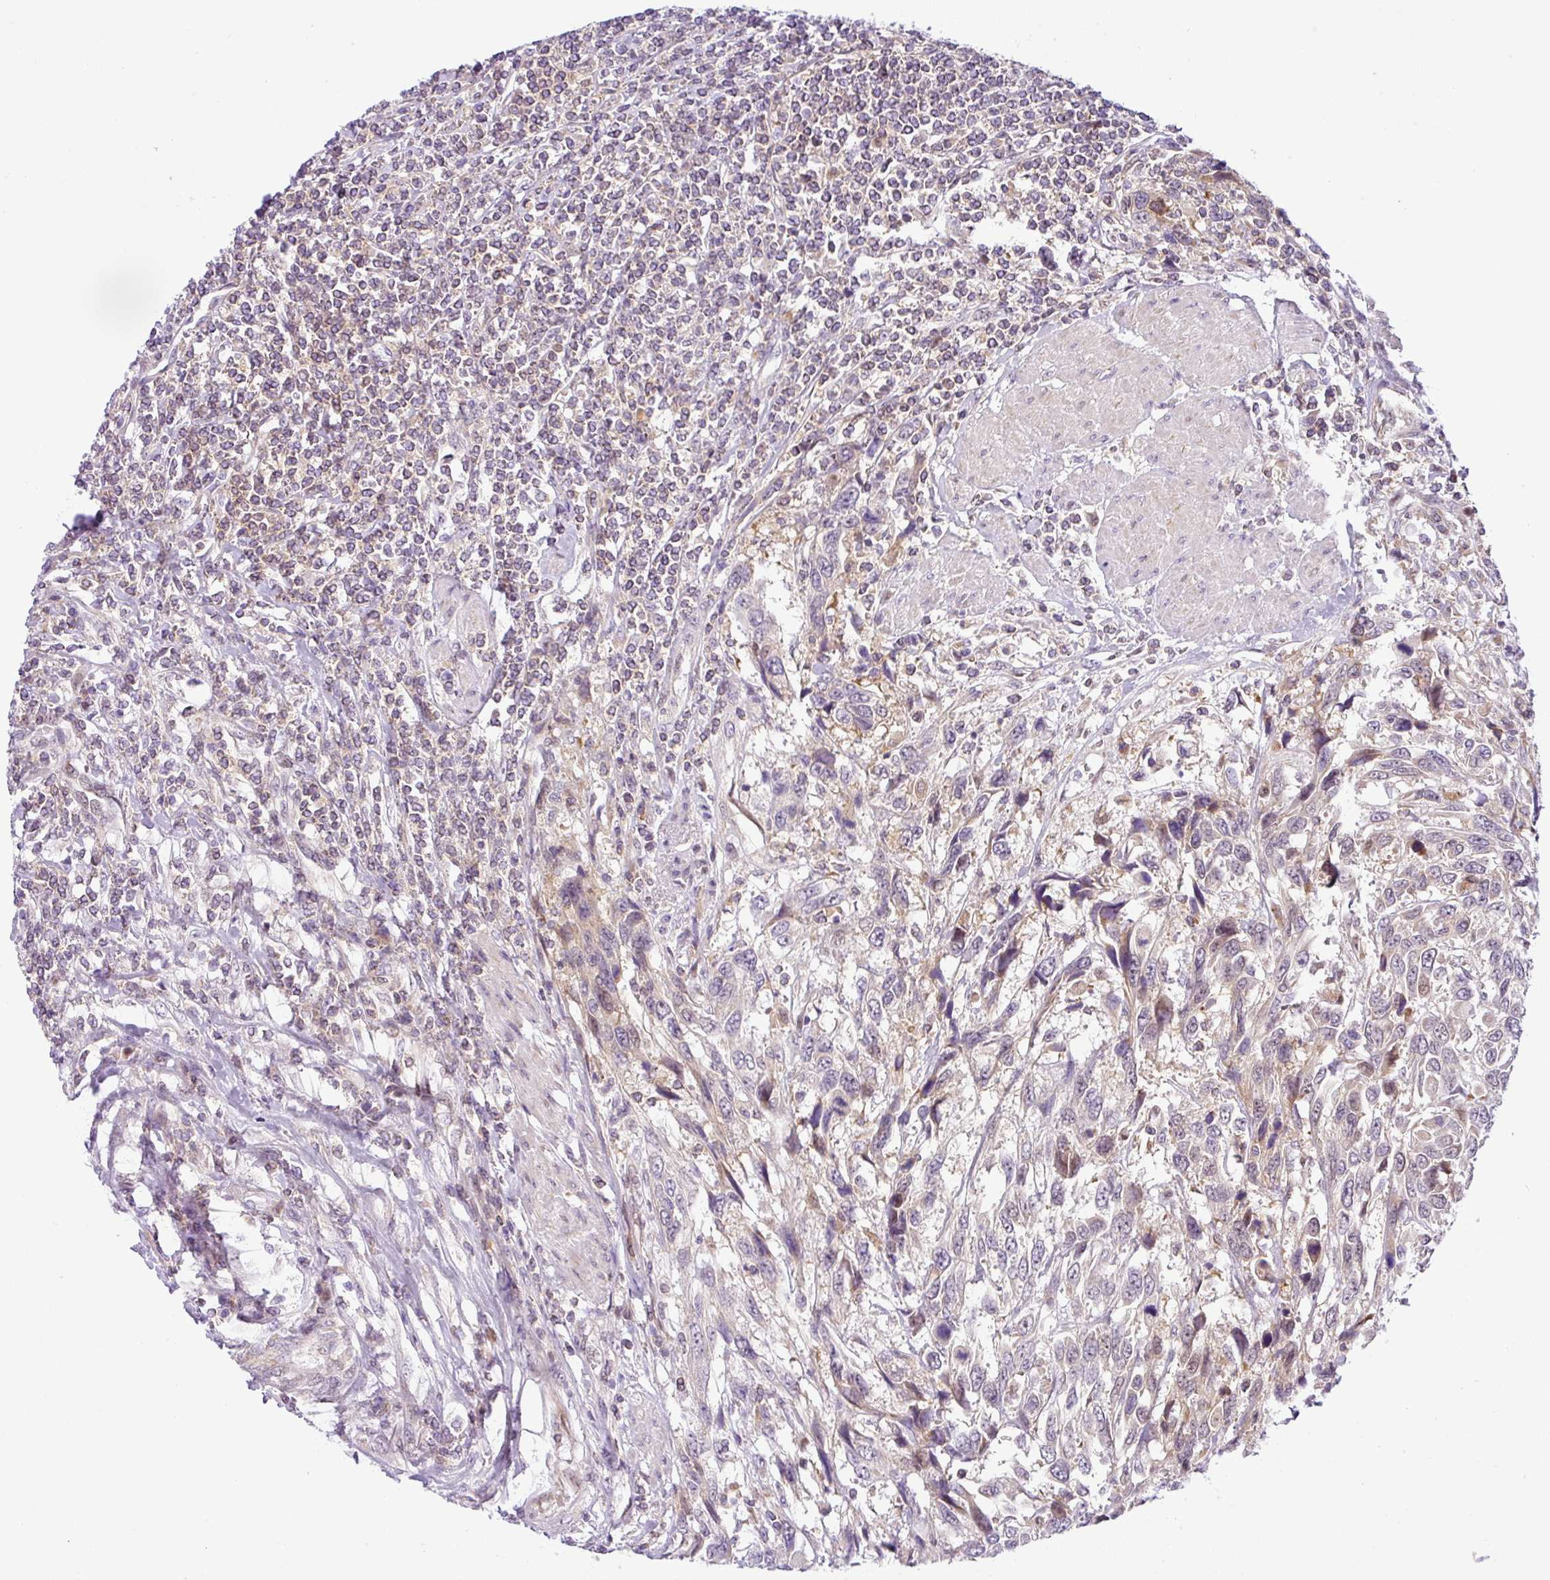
{"staining": {"intensity": "weak", "quantity": "<25%", "location": "cytoplasmic/membranous"}, "tissue": "urothelial cancer", "cell_type": "Tumor cells", "image_type": "cancer", "snomed": [{"axis": "morphology", "description": "Urothelial carcinoma, High grade"}, {"axis": "topography", "description": "Urinary bladder"}], "caption": "Tumor cells are negative for brown protein staining in urothelial cancer. Nuclei are stained in blue.", "gene": "NDUFB2", "patient": {"sex": "female", "age": 70}}